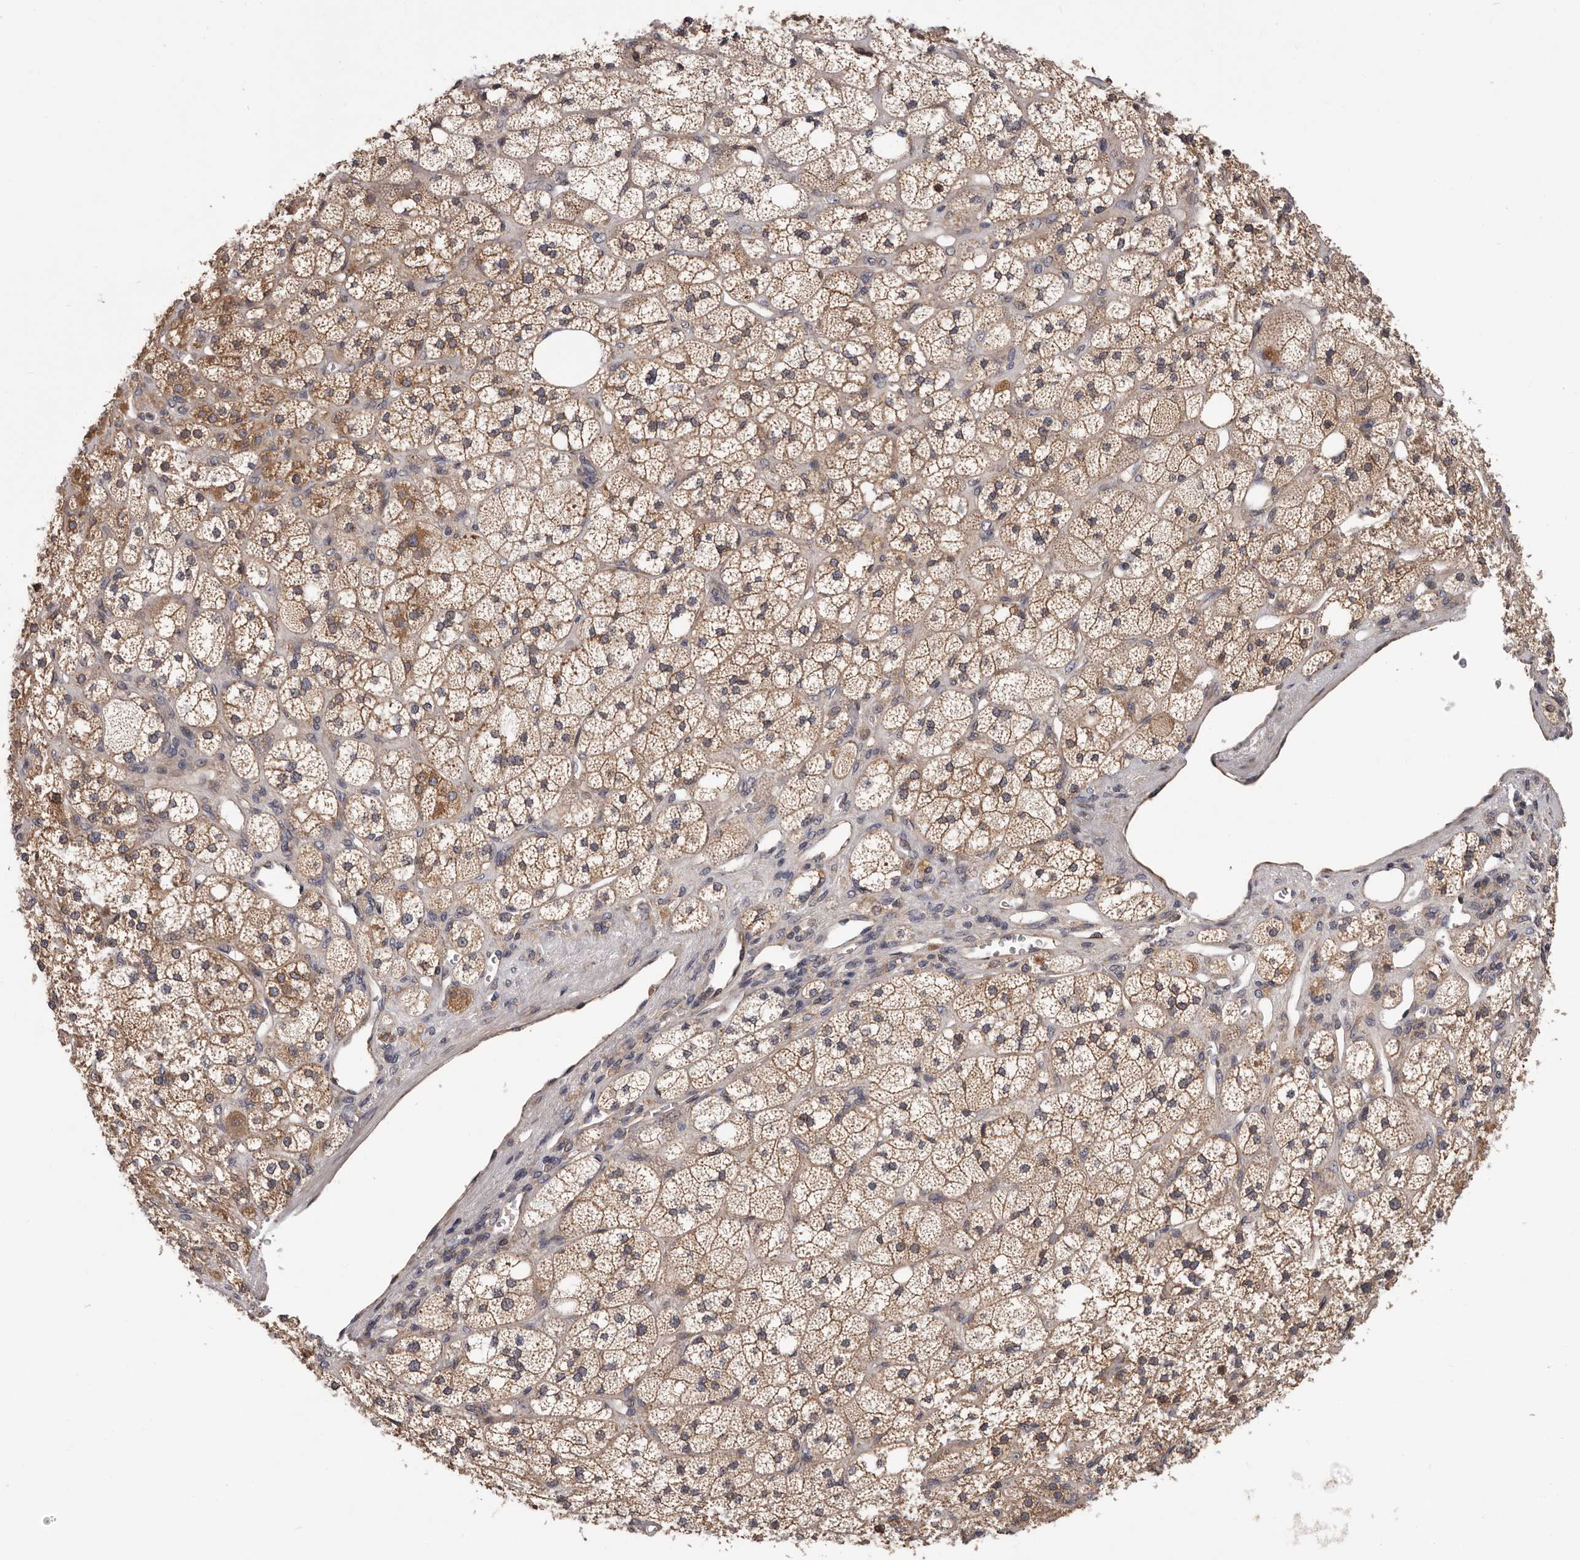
{"staining": {"intensity": "moderate", "quantity": ">75%", "location": "cytoplasmic/membranous"}, "tissue": "adrenal gland", "cell_type": "Glandular cells", "image_type": "normal", "snomed": [{"axis": "morphology", "description": "Normal tissue, NOS"}, {"axis": "topography", "description": "Adrenal gland"}], "caption": "A brown stain highlights moderate cytoplasmic/membranous positivity of a protein in glandular cells of normal human adrenal gland.", "gene": "VPS37A", "patient": {"sex": "male", "age": 61}}